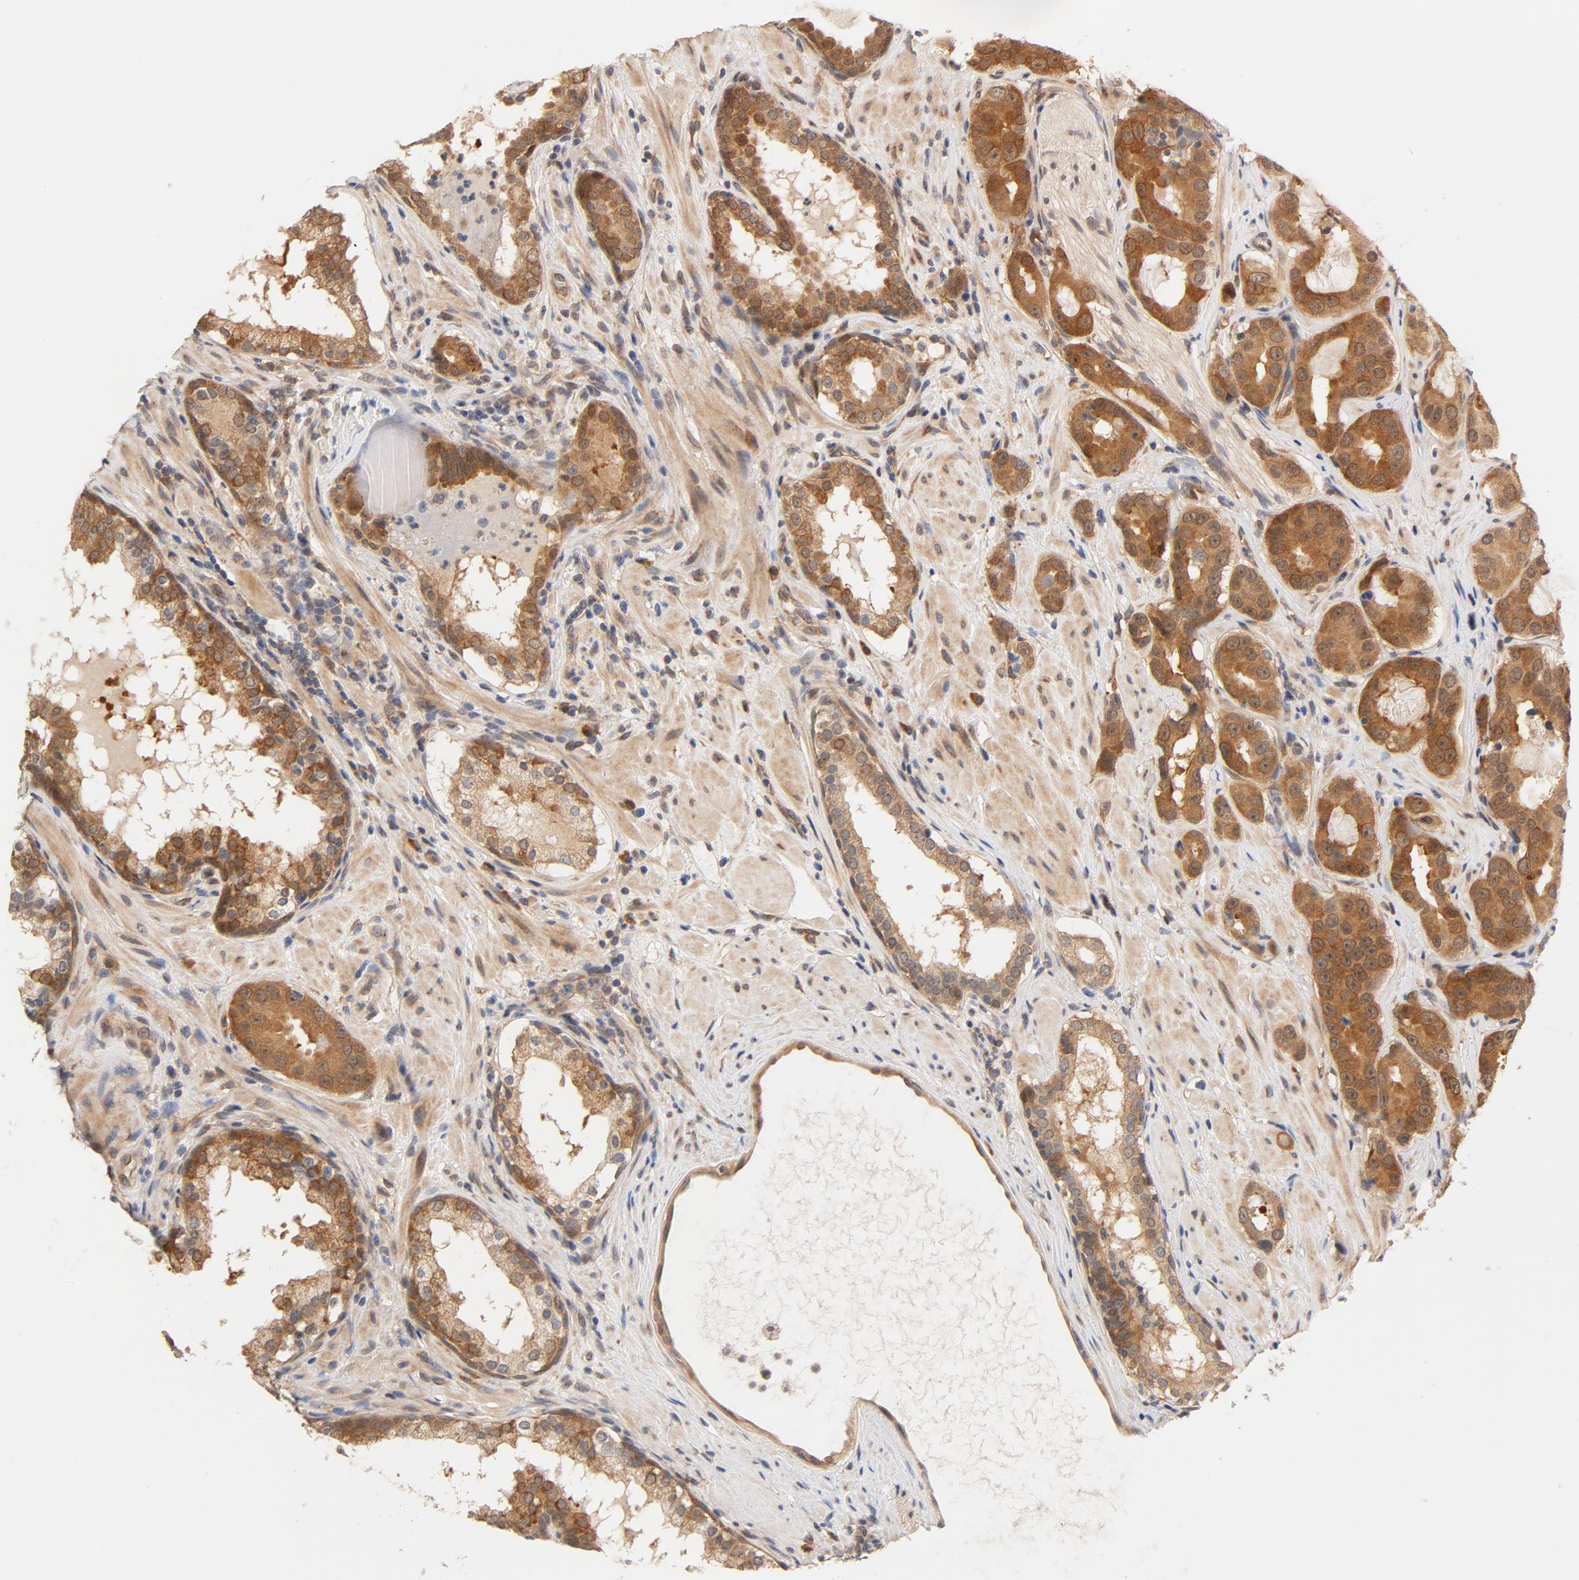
{"staining": {"intensity": "moderate", "quantity": ">75%", "location": "cytoplasmic/membranous"}, "tissue": "prostate cancer", "cell_type": "Tumor cells", "image_type": "cancer", "snomed": [{"axis": "morphology", "description": "Adenocarcinoma, Low grade"}, {"axis": "topography", "description": "Prostate"}], "caption": "A micrograph of prostate cancer stained for a protein shows moderate cytoplasmic/membranous brown staining in tumor cells.", "gene": "EIF4E", "patient": {"sex": "male", "age": 59}}